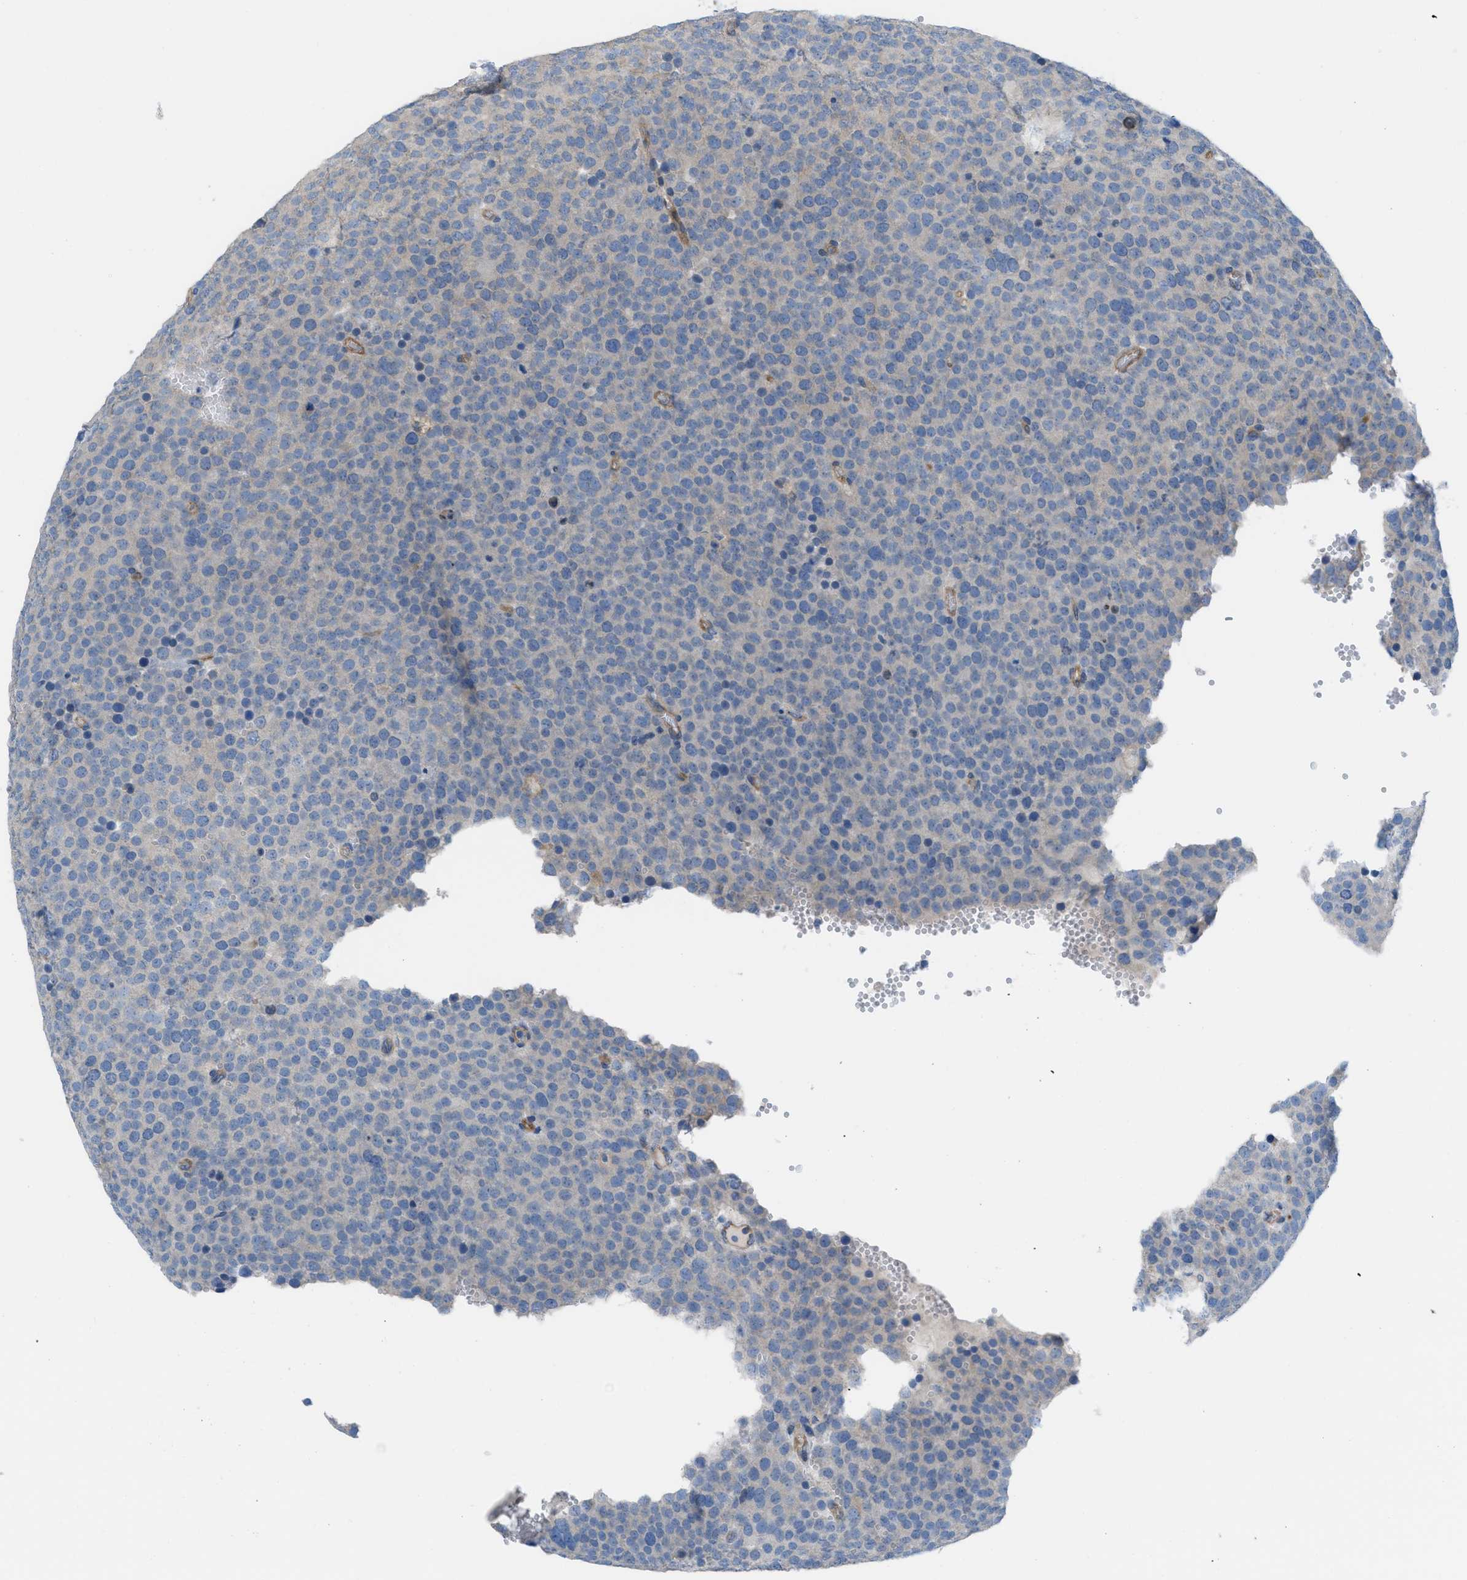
{"staining": {"intensity": "negative", "quantity": "none", "location": "none"}, "tissue": "testis cancer", "cell_type": "Tumor cells", "image_type": "cancer", "snomed": [{"axis": "morphology", "description": "Normal tissue, NOS"}, {"axis": "morphology", "description": "Seminoma, NOS"}, {"axis": "topography", "description": "Testis"}], "caption": "This is an immunohistochemistry (IHC) micrograph of human testis cancer (seminoma). There is no positivity in tumor cells.", "gene": "EGFR", "patient": {"sex": "male", "age": 71}}